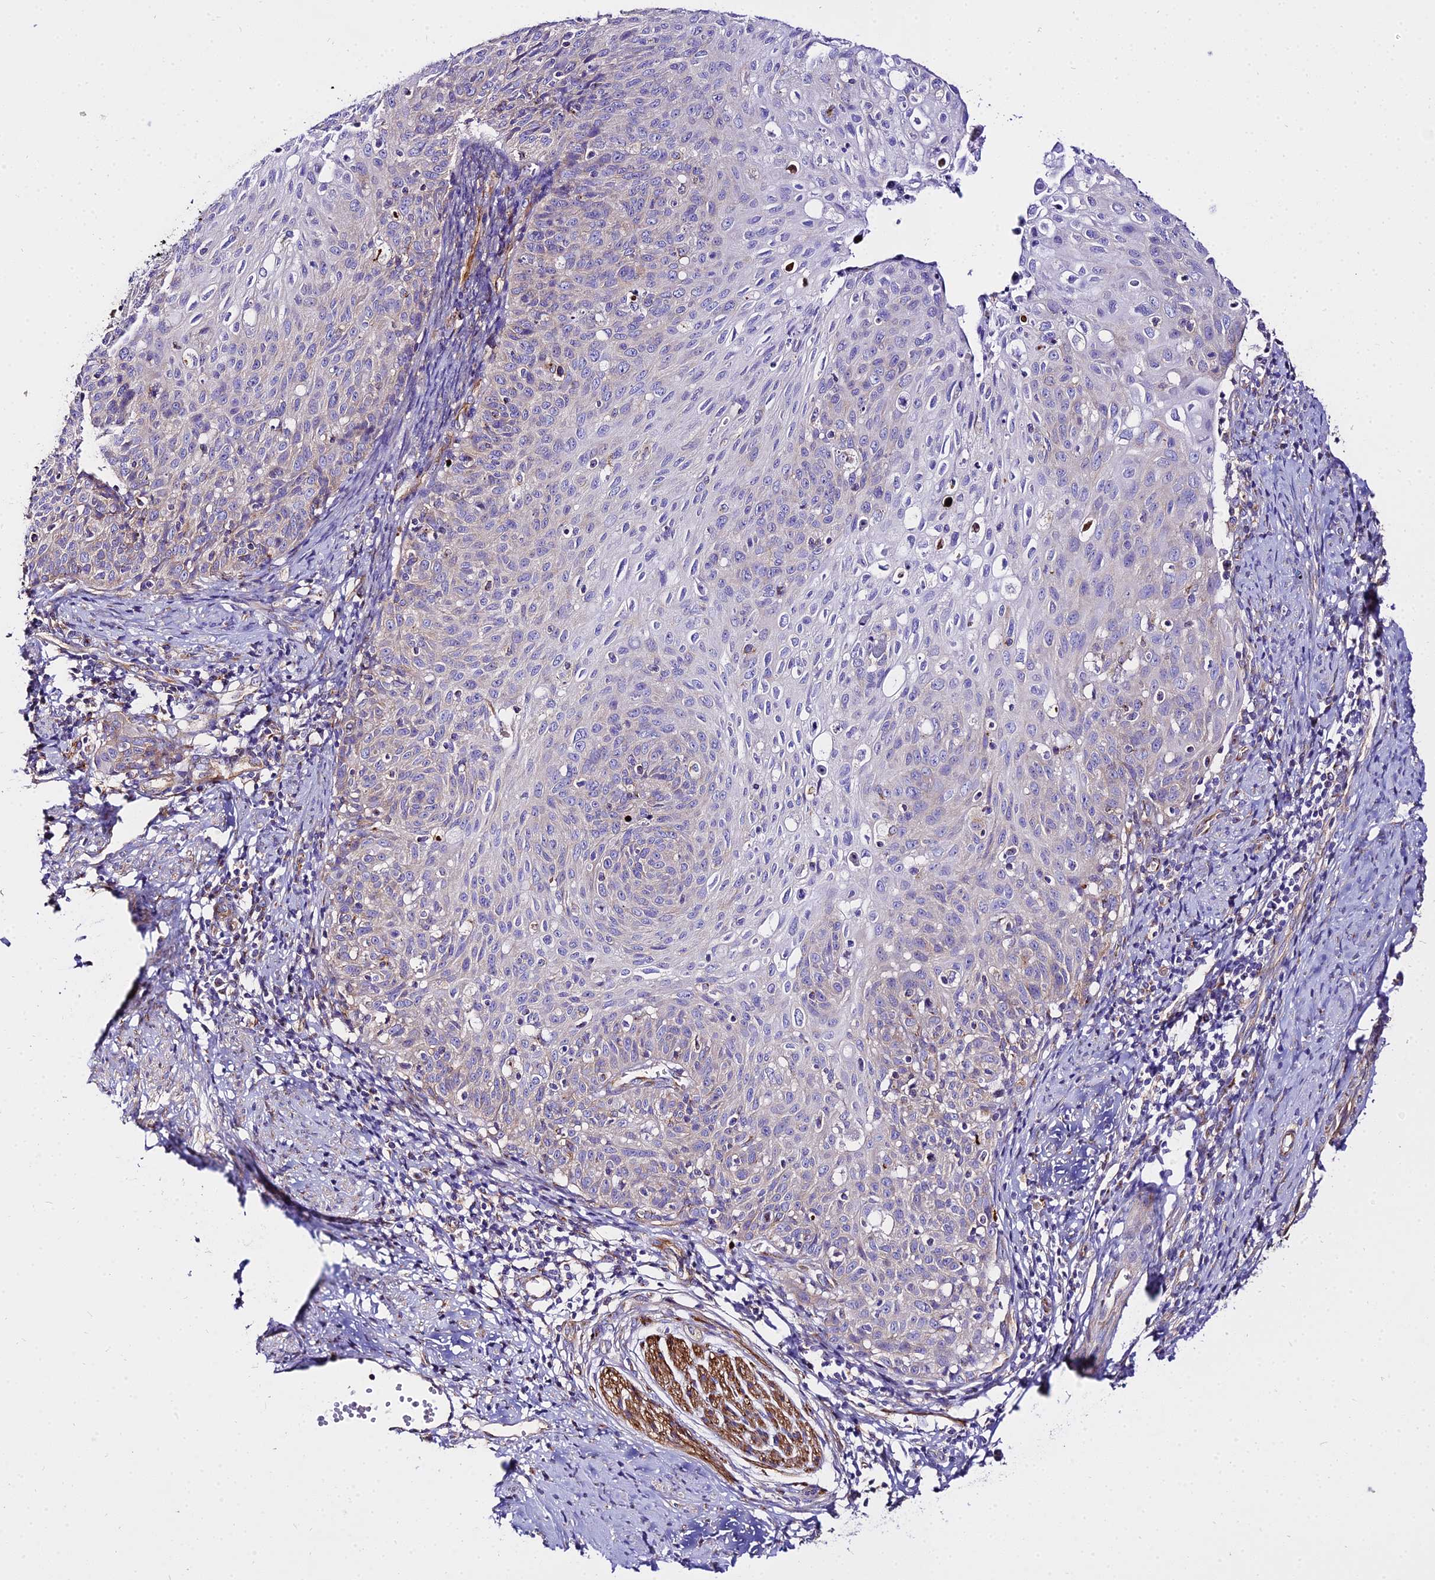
{"staining": {"intensity": "negative", "quantity": "none", "location": "none"}, "tissue": "cervical cancer", "cell_type": "Tumor cells", "image_type": "cancer", "snomed": [{"axis": "morphology", "description": "Squamous cell carcinoma, NOS"}, {"axis": "topography", "description": "Cervix"}], "caption": "Immunohistochemistry (IHC) of cervical squamous cell carcinoma exhibits no positivity in tumor cells. (DAB (3,3'-diaminobenzidine) IHC visualized using brightfield microscopy, high magnification).", "gene": "TUBA3D", "patient": {"sex": "female", "age": 70}}